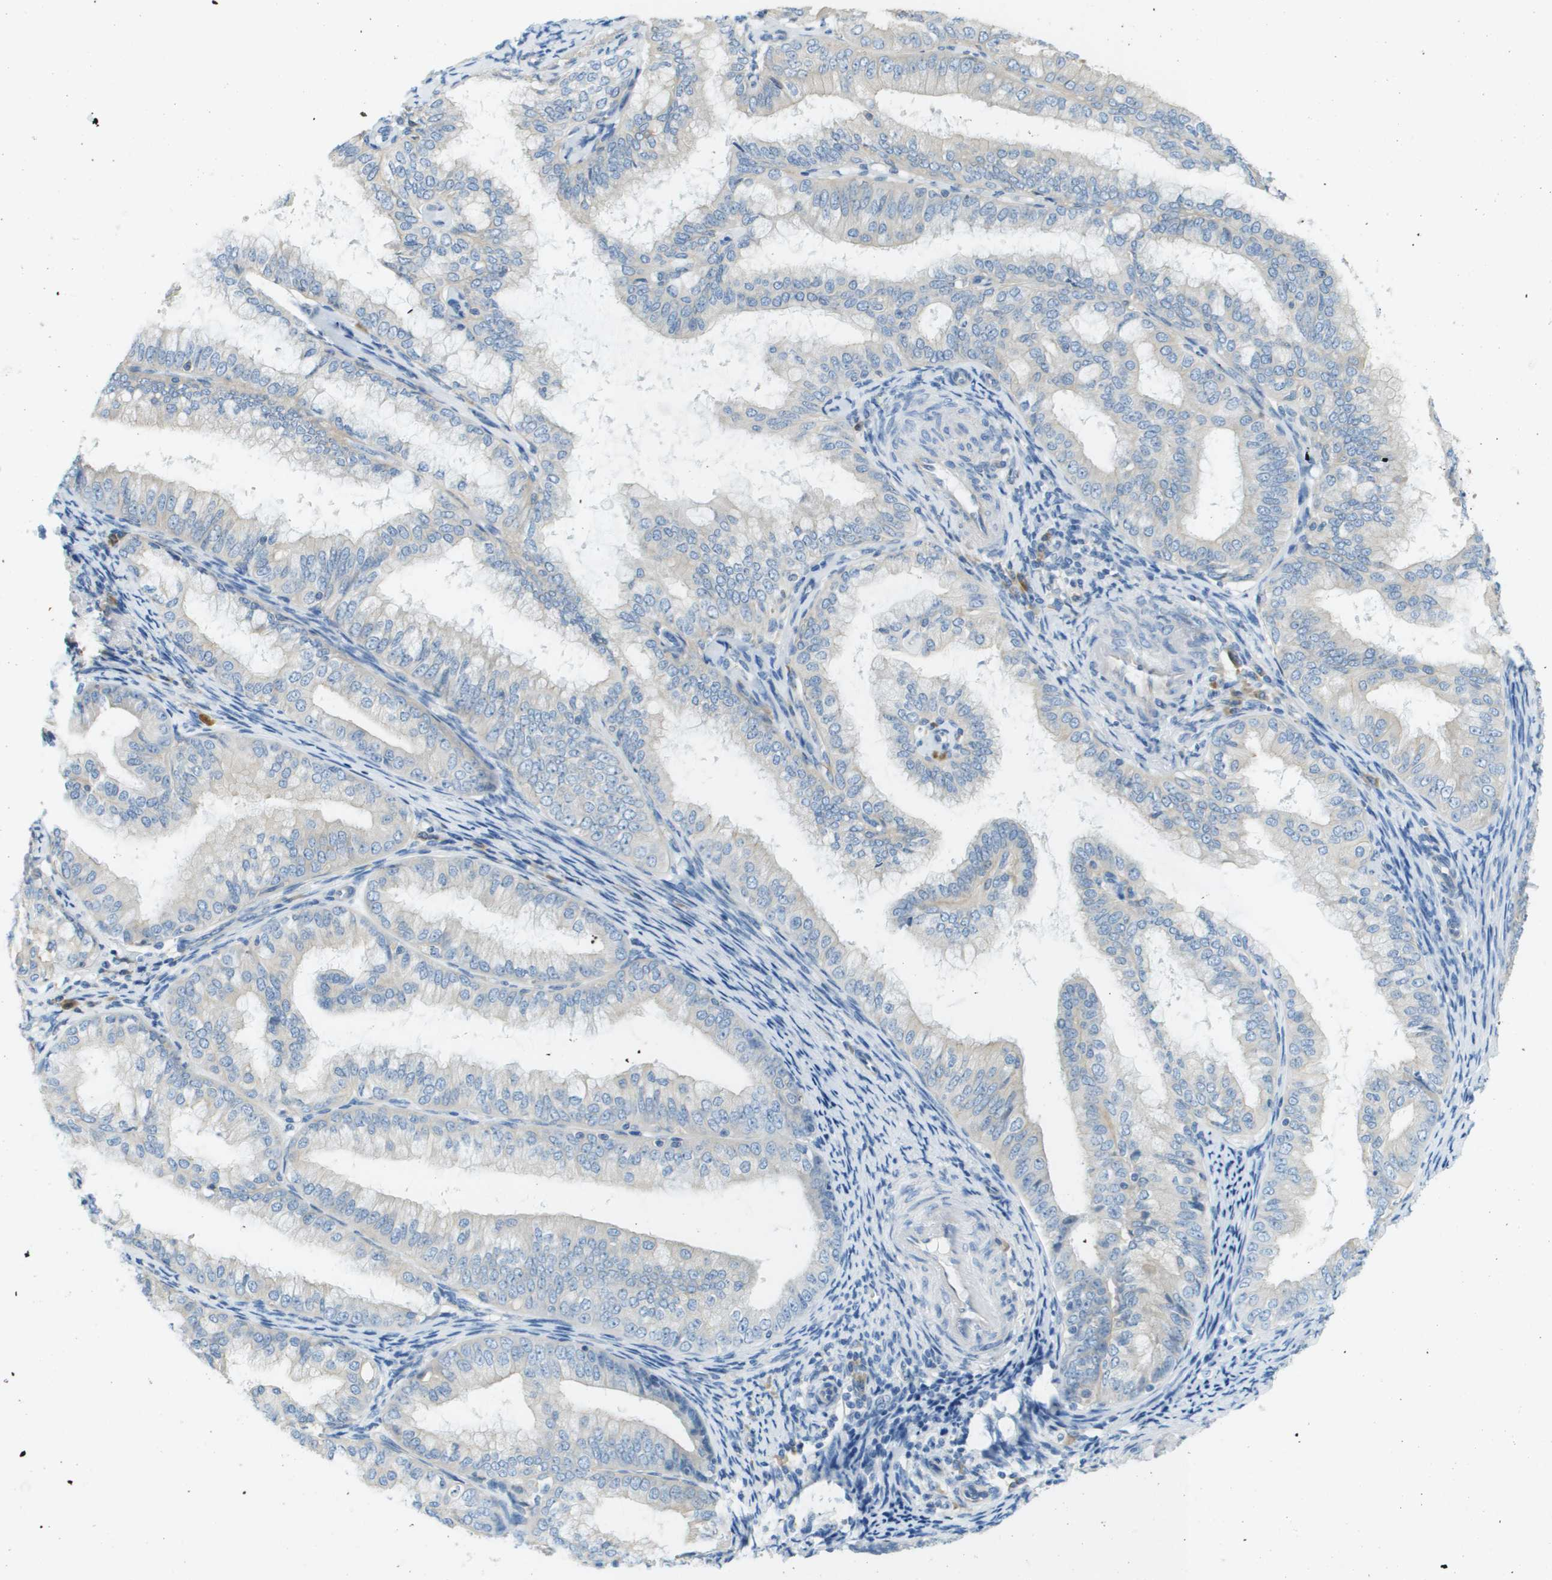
{"staining": {"intensity": "negative", "quantity": "none", "location": "none"}, "tissue": "endometrial cancer", "cell_type": "Tumor cells", "image_type": "cancer", "snomed": [{"axis": "morphology", "description": "Adenocarcinoma, NOS"}, {"axis": "topography", "description": "Endometrium"}], "caption": "The histopathology image reveals no staining of tumor cells in endometrial cancer (adenocarcinoma). Nuclei are stained in blue.", "gene": "DNAJB11", "patient": {"sex": "female", "age": 63}}